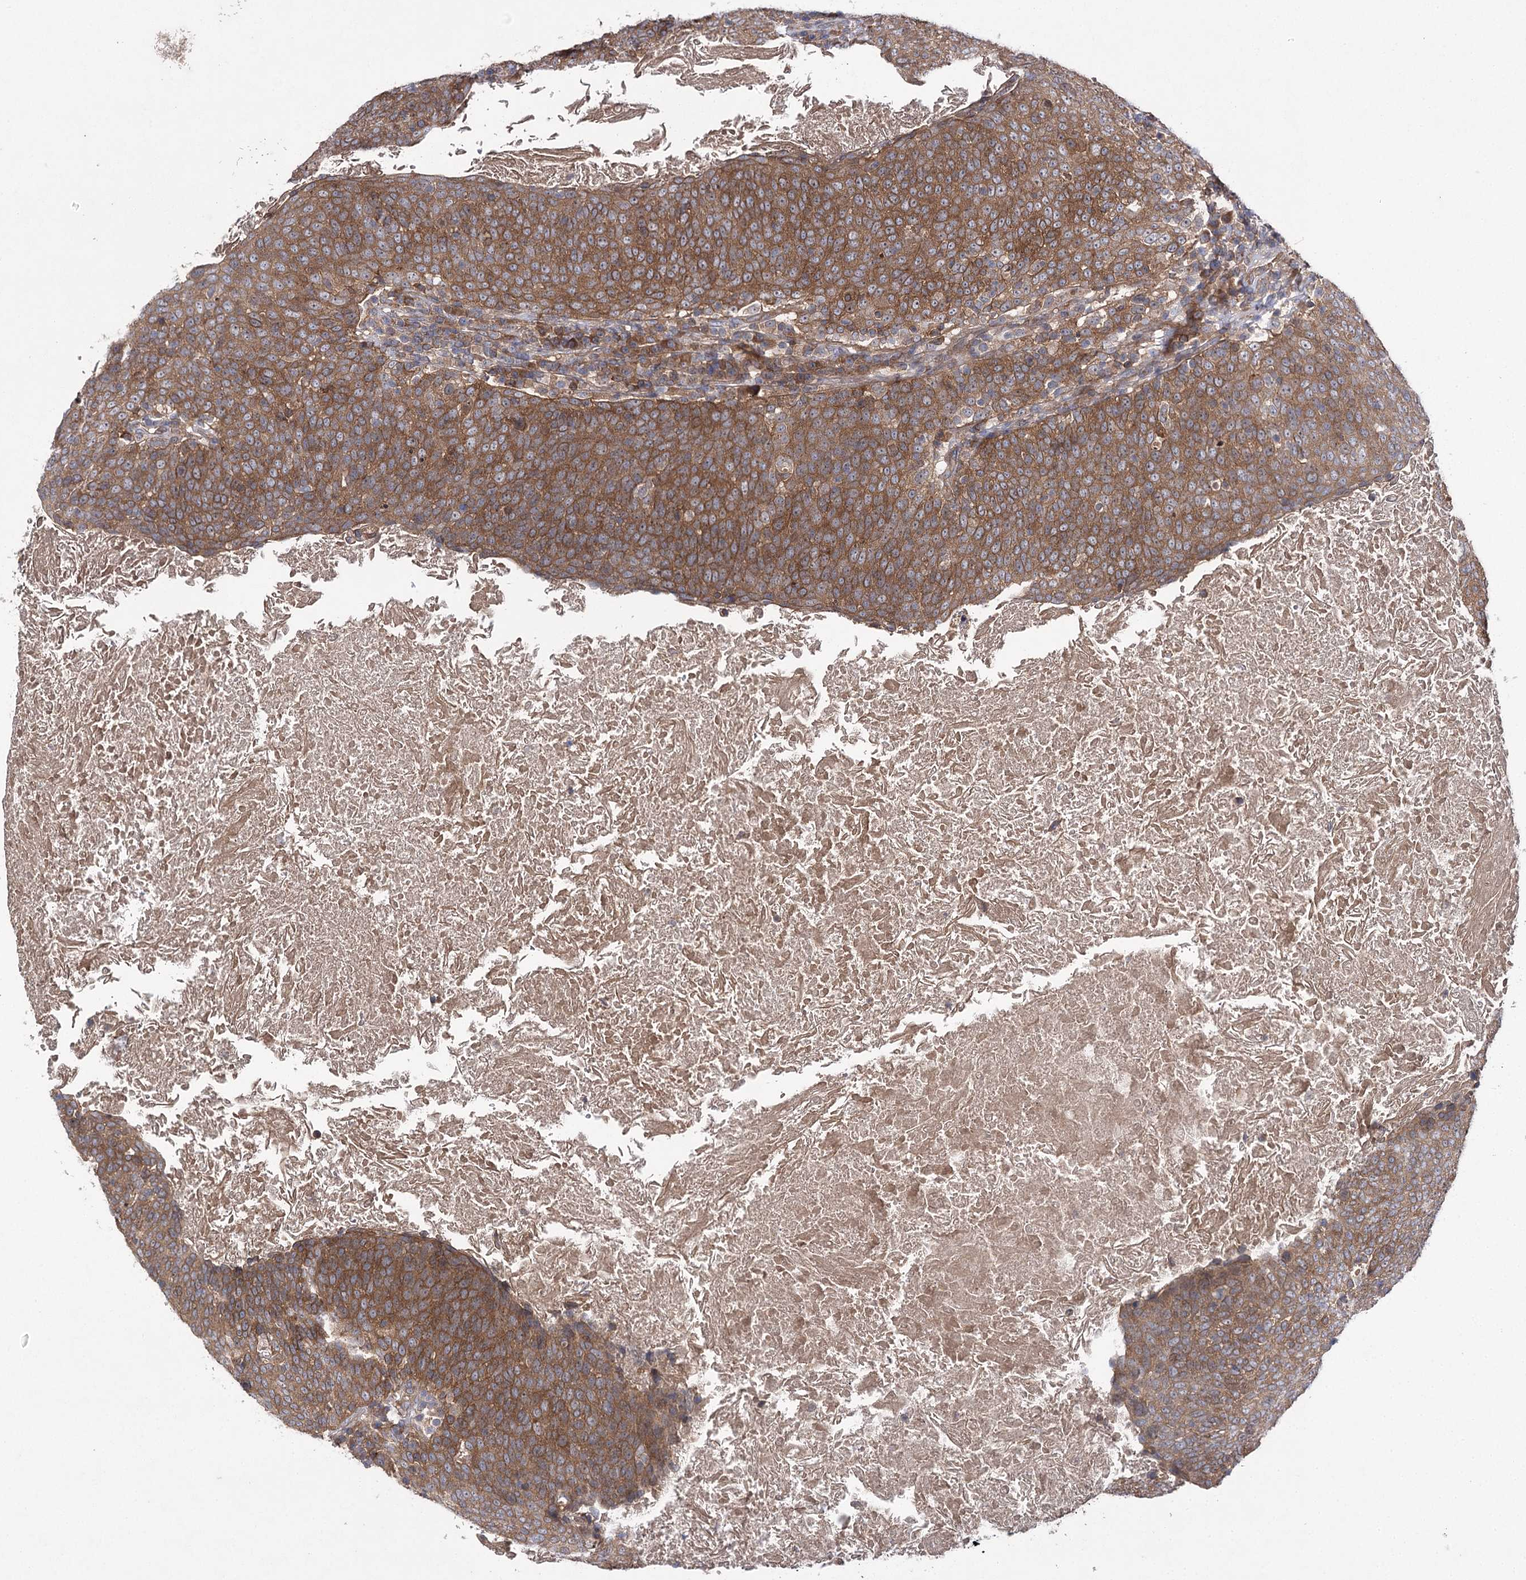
{"staining": {"intensity": "strong", "quantity": ">75%", "location": "cytoplasmic/membranous"}, "tissue": "head and neck cancer", "cell_type": "Tumor cells", "image_type": "cancer", "snomed": [{"axis": "morphology", "description": "Squamous cell carcinoma, NOS"}, {"axis": "morphology", "description": "Squamous cell carcinoma, metastatic, NOS"}, {"axis": "topography", "description": "Lymph node"}, {"axis": "topography", "description": "Head-Neck"}], "caption": "Human head and neck cancer (squamous cell carcinoma) stained for a protein (brown) exhibits strong cytoplasmic/membranous positive expression in approximately >75% of tumor cells.", "gene": "BCR", "patient": {"sex": "male", "age": 62}}